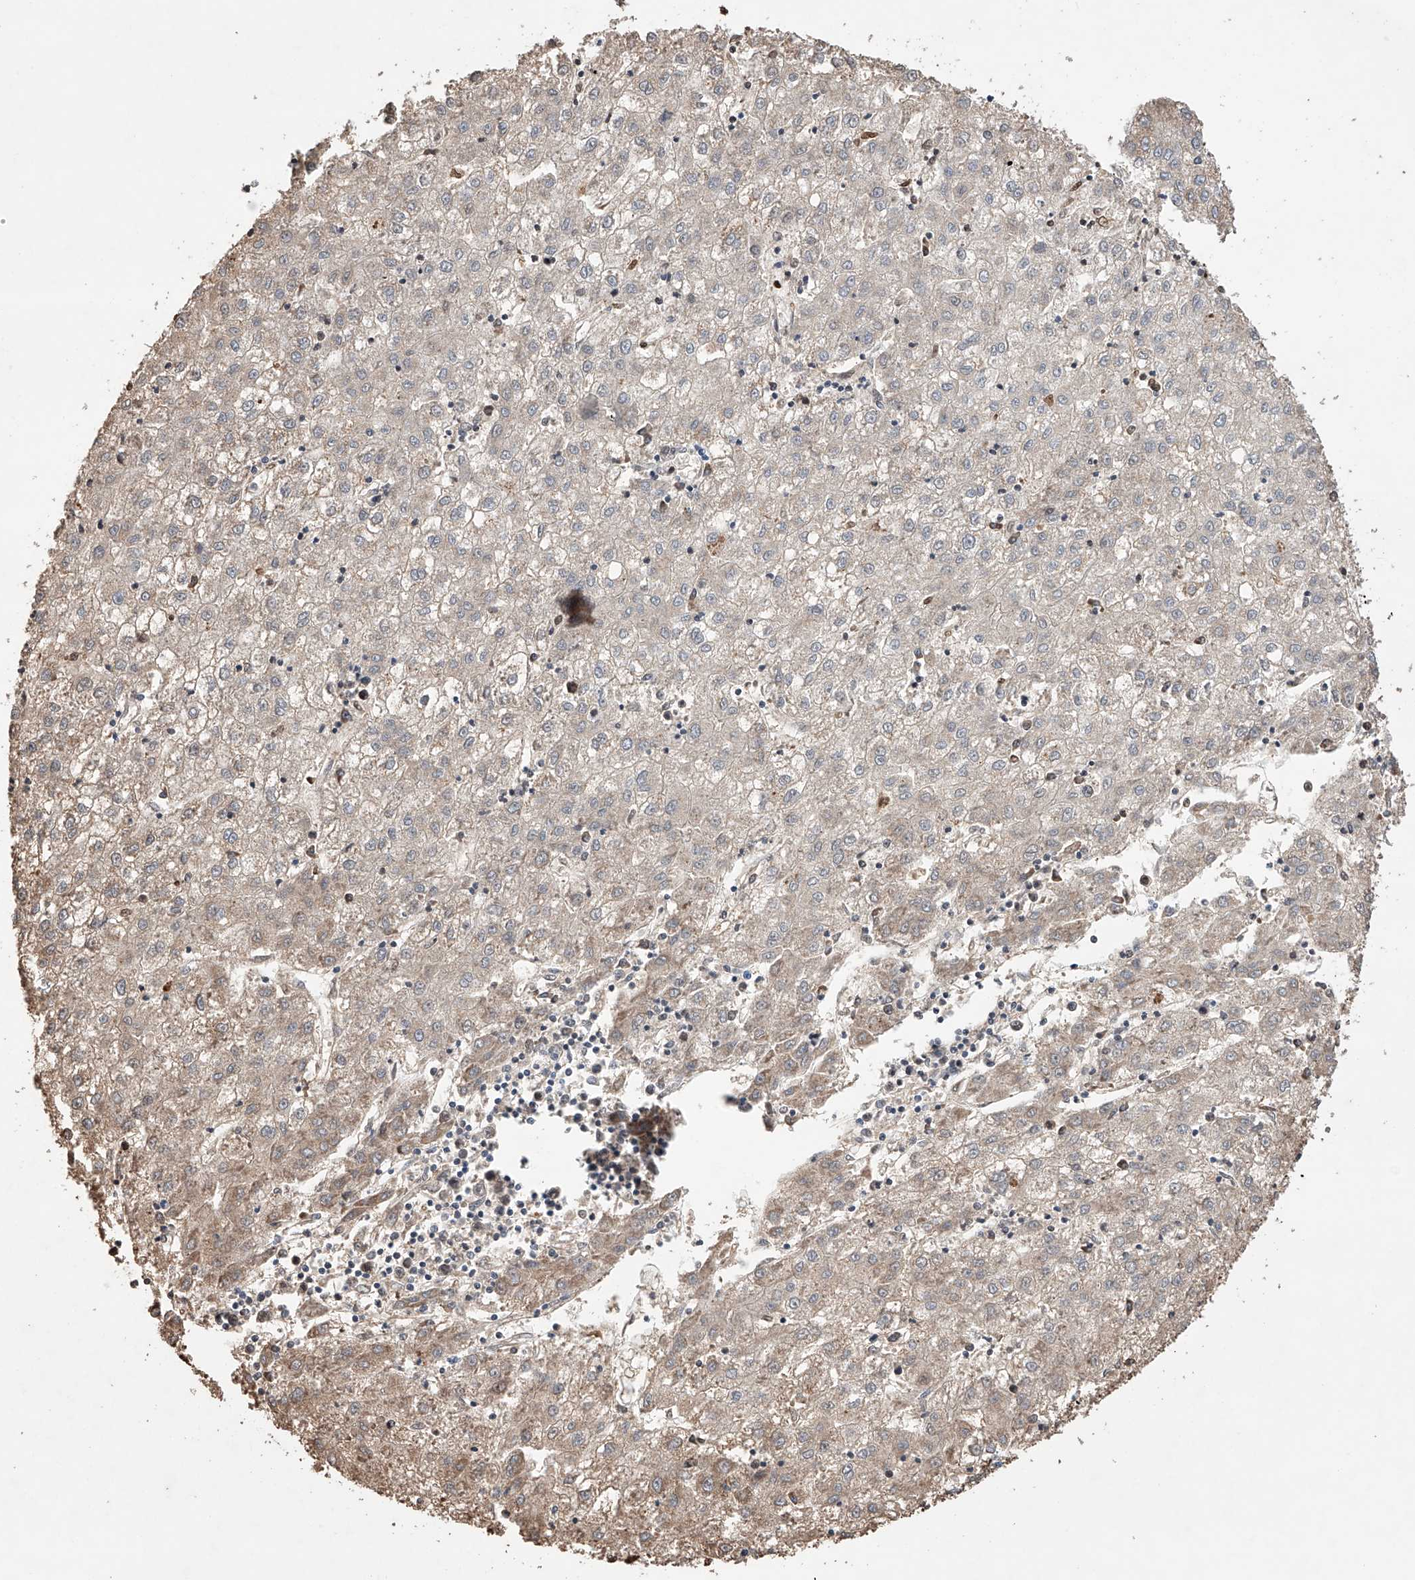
{"staining": {"intensity": "weak", "quantity": "25%-75%", "location": "cytoplasmic/membranous"}, "tissue": "liver cancer", "cell_type": "Tumor cells", "image_type": "cancer", "snomed": [{"axis": "morphology", "description": "Carcinoma, Hepatocellular, NOS"}, {"axis": "topography", "description": "Liver"}], "caption": "Weak cytoplasmic/membranous positivity for a protein is present in approximately 25%-75% of tumor cells of liver cancer using immunohistochemistry.", "gene": "AFG1L", "patient": {"sex": "male", "age": 72}}